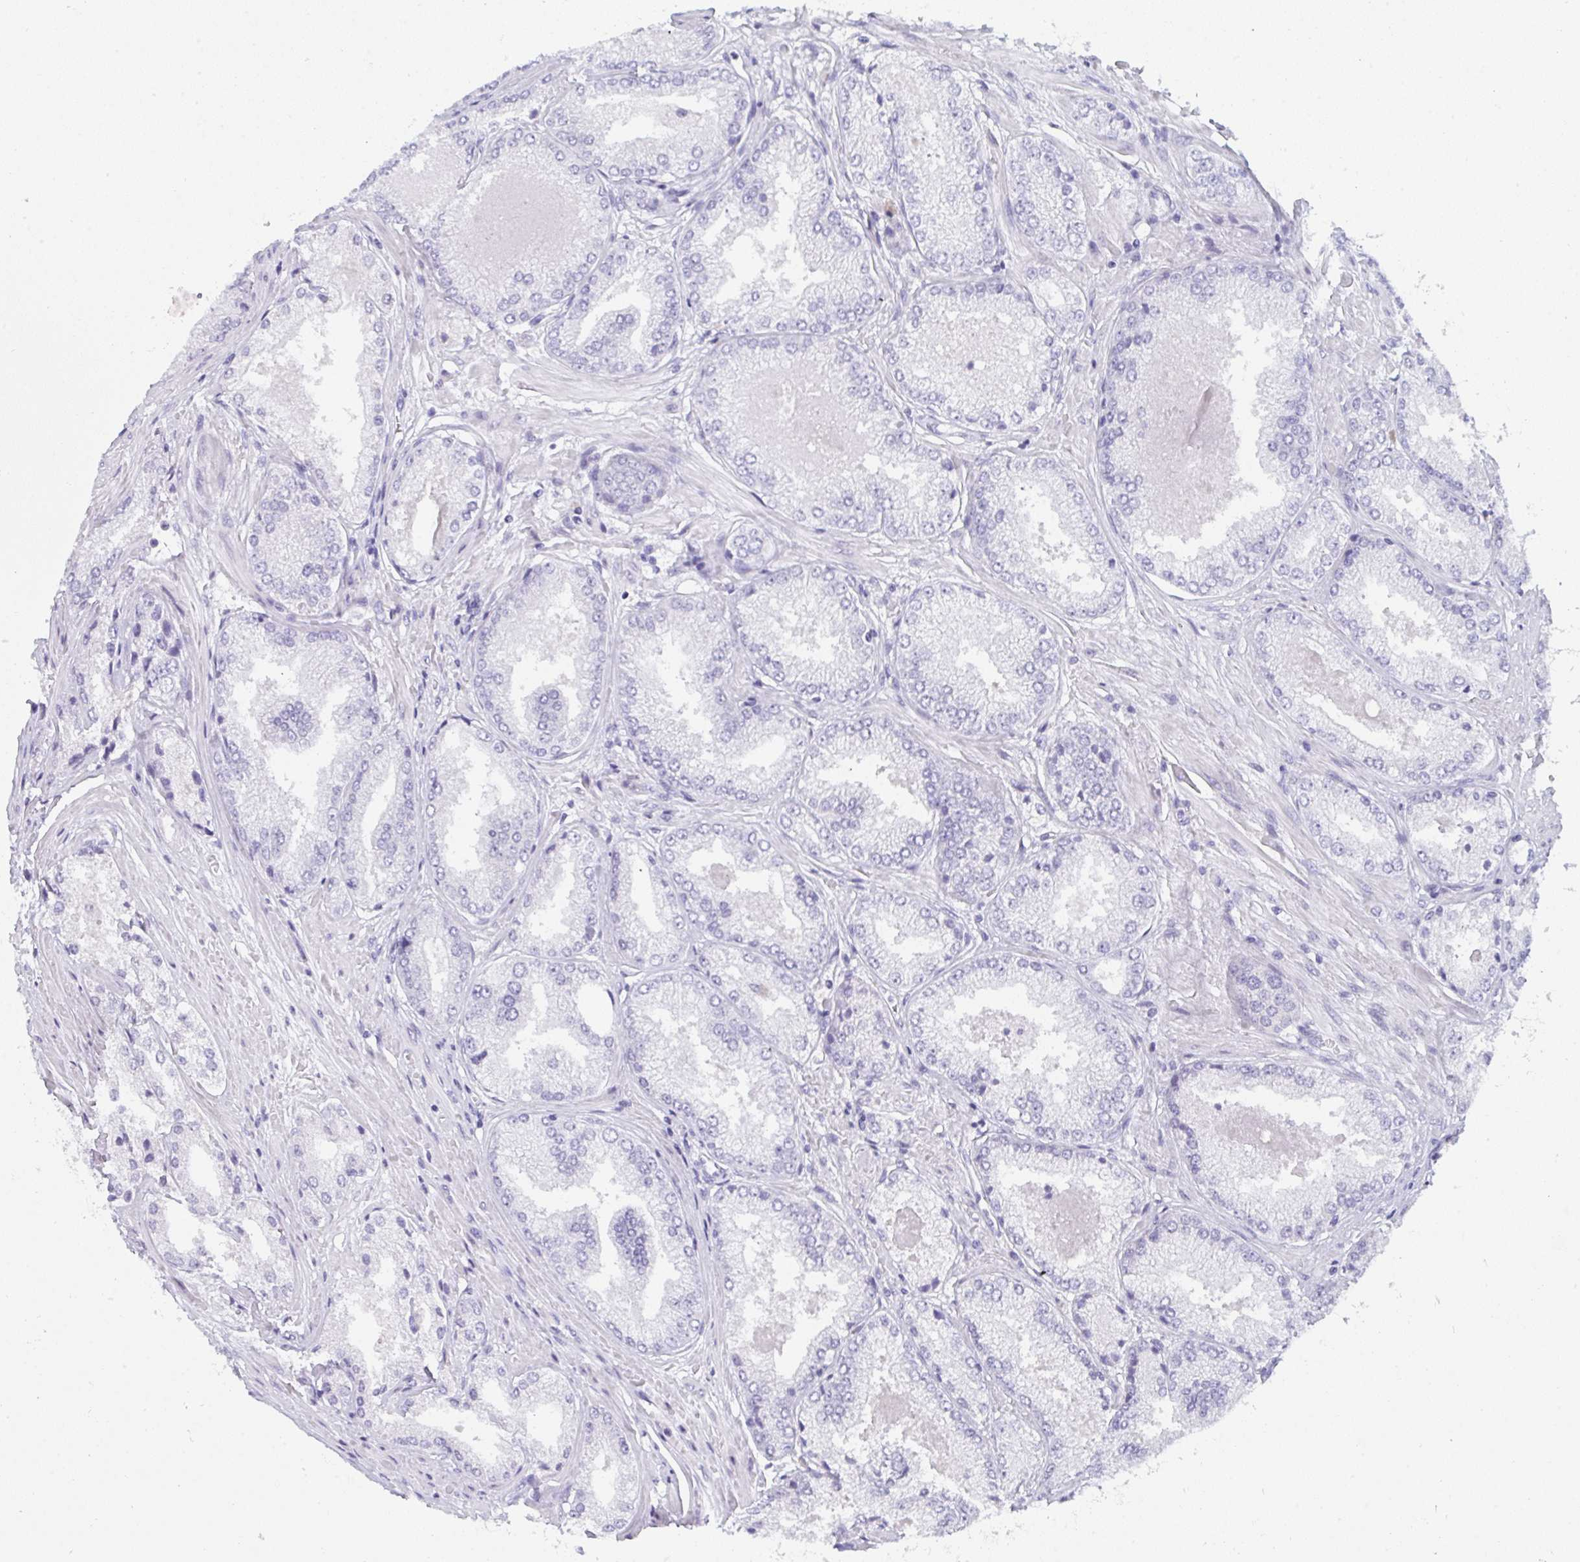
{"staining": {"intensity": "negative", "quantity": "none", "location": "none"}, "tissue": "prostate cancer", "cell_type": "Tumor cells", "image_type": "cancer", "snomed": [{"axis": "morphology", "description": "Adenocarcinoma, Low grade"}, {"axis": "topography", "description": "Prostate"}], "caption": "Tumor cells show no significant protein positivity in prostate cancer (adenocarcinoma (low-grade)).", "gene": "PRDM9", "patient": {"sex": "male", "age": 68}}